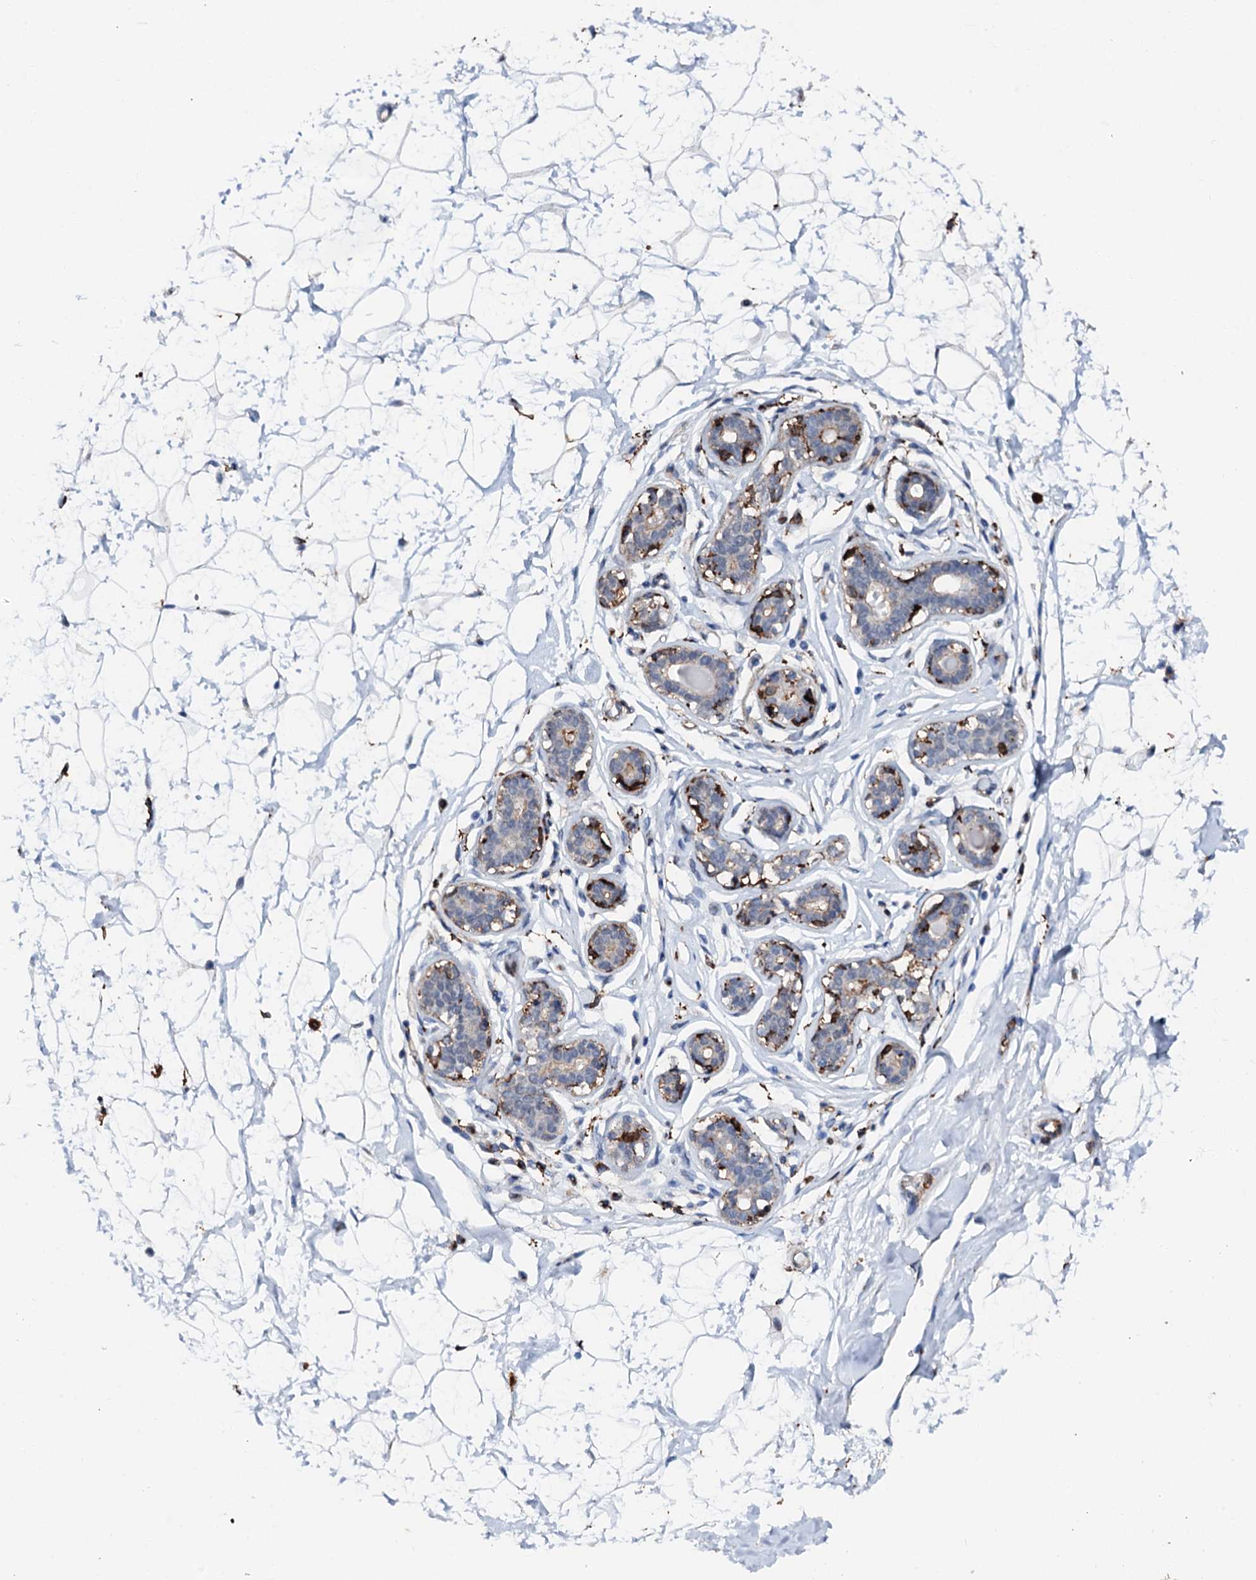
{"staining": {"intensity": "negative", "quantity": "none", "location": "none"}, "tissue": "breast", "cell_type": "Adipocytes", "image_type": "normal", "snomed": [{"axis": "morphology", "description": "Normal tissue, NOS"}, {"axis": "morphology", "description": "Adenoma, NOS"}, {"axis": "topography", "description": "Breast"}], "caption": "Adipocytes show no significant staining in normal breast. Nuclei are stained in blue.", "gene": "MED13L", "patient": {"sex": "female", "age": 23}}